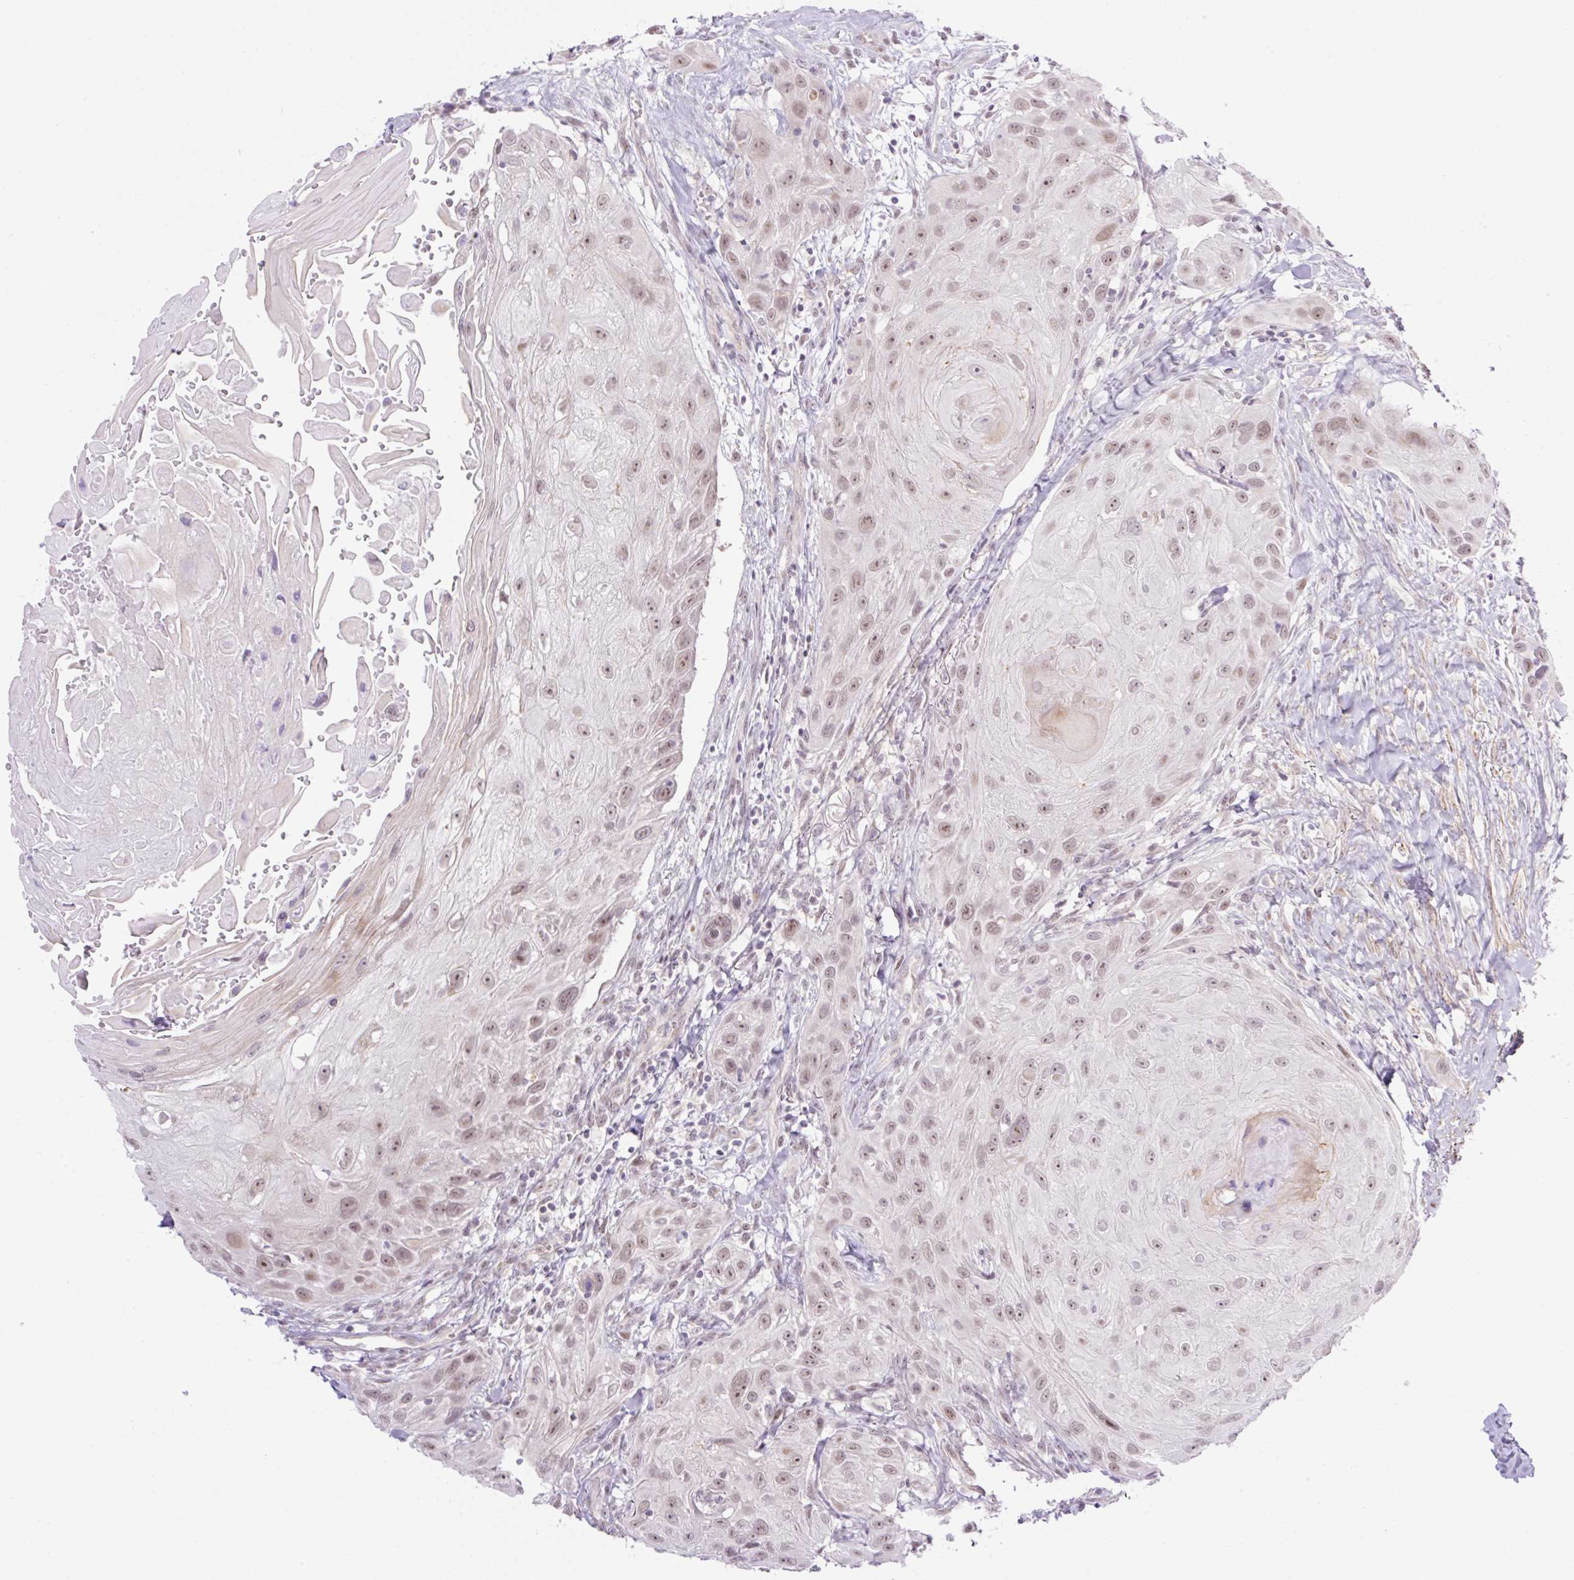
{"staining": {"intensity": "weak", "quantity": ">75%", "location": "nuclear"}, "tissue": "head and neck cancer", "cell_type": "Tumor cells", "image_type": "cancer", "snomed": [{"axis": "morphology", "description": "Squamous cell carcinoma, NOS"}, {"axis": "topography", "description": "Head-Neck"}], "caption": "Head and neck squamous cell carcinoma stained with IHC exhibits weak nuclear staining in approximately >75% of tumor cells. The staining was performed using DAB to visualize the protein expression in brown, while the nuclei were stained in blue with hematoxylin (Magnification: 20x).", "gene": "ICE1", "patient": {"sex": "male", "age": 81}}